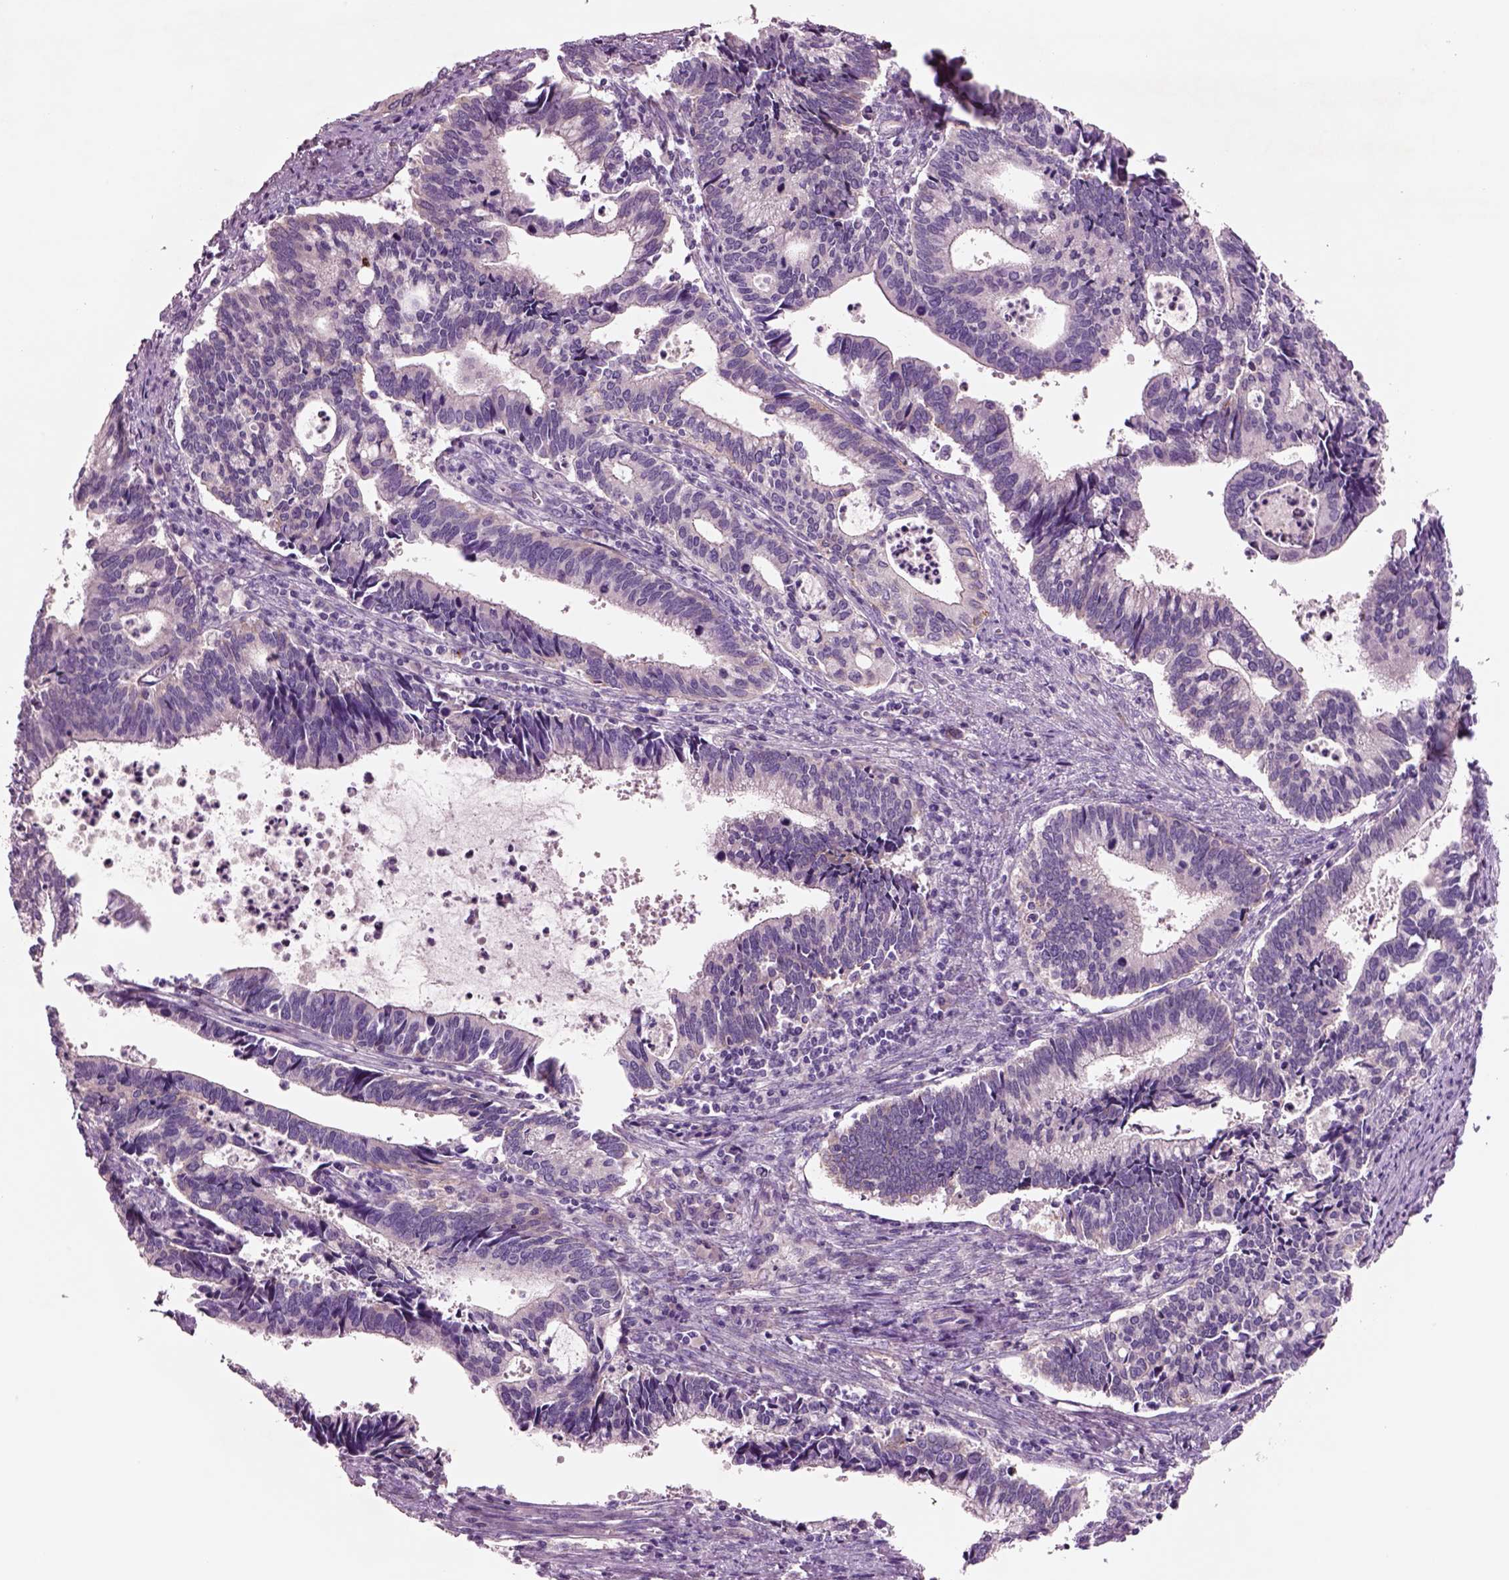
{"staining": {"intensity": "negative", "quantity": "none", "location": "none"}, "tissue": "cervical cancer", "cell_type": "Tumor cells", "image_type": "cancer", "snomed": [{"axis": "morphology", "description": "Adenocarcinoma, NOS"}, {"axis": "topography", "description": "Cervix"}], "caption": "Immunohistochemical staining of cervical cancer (adenocarcinoma) shows no significant staining in tumor cells.", "gene": "PLPP7", "patient": {"sex": "female", "age": 42}}